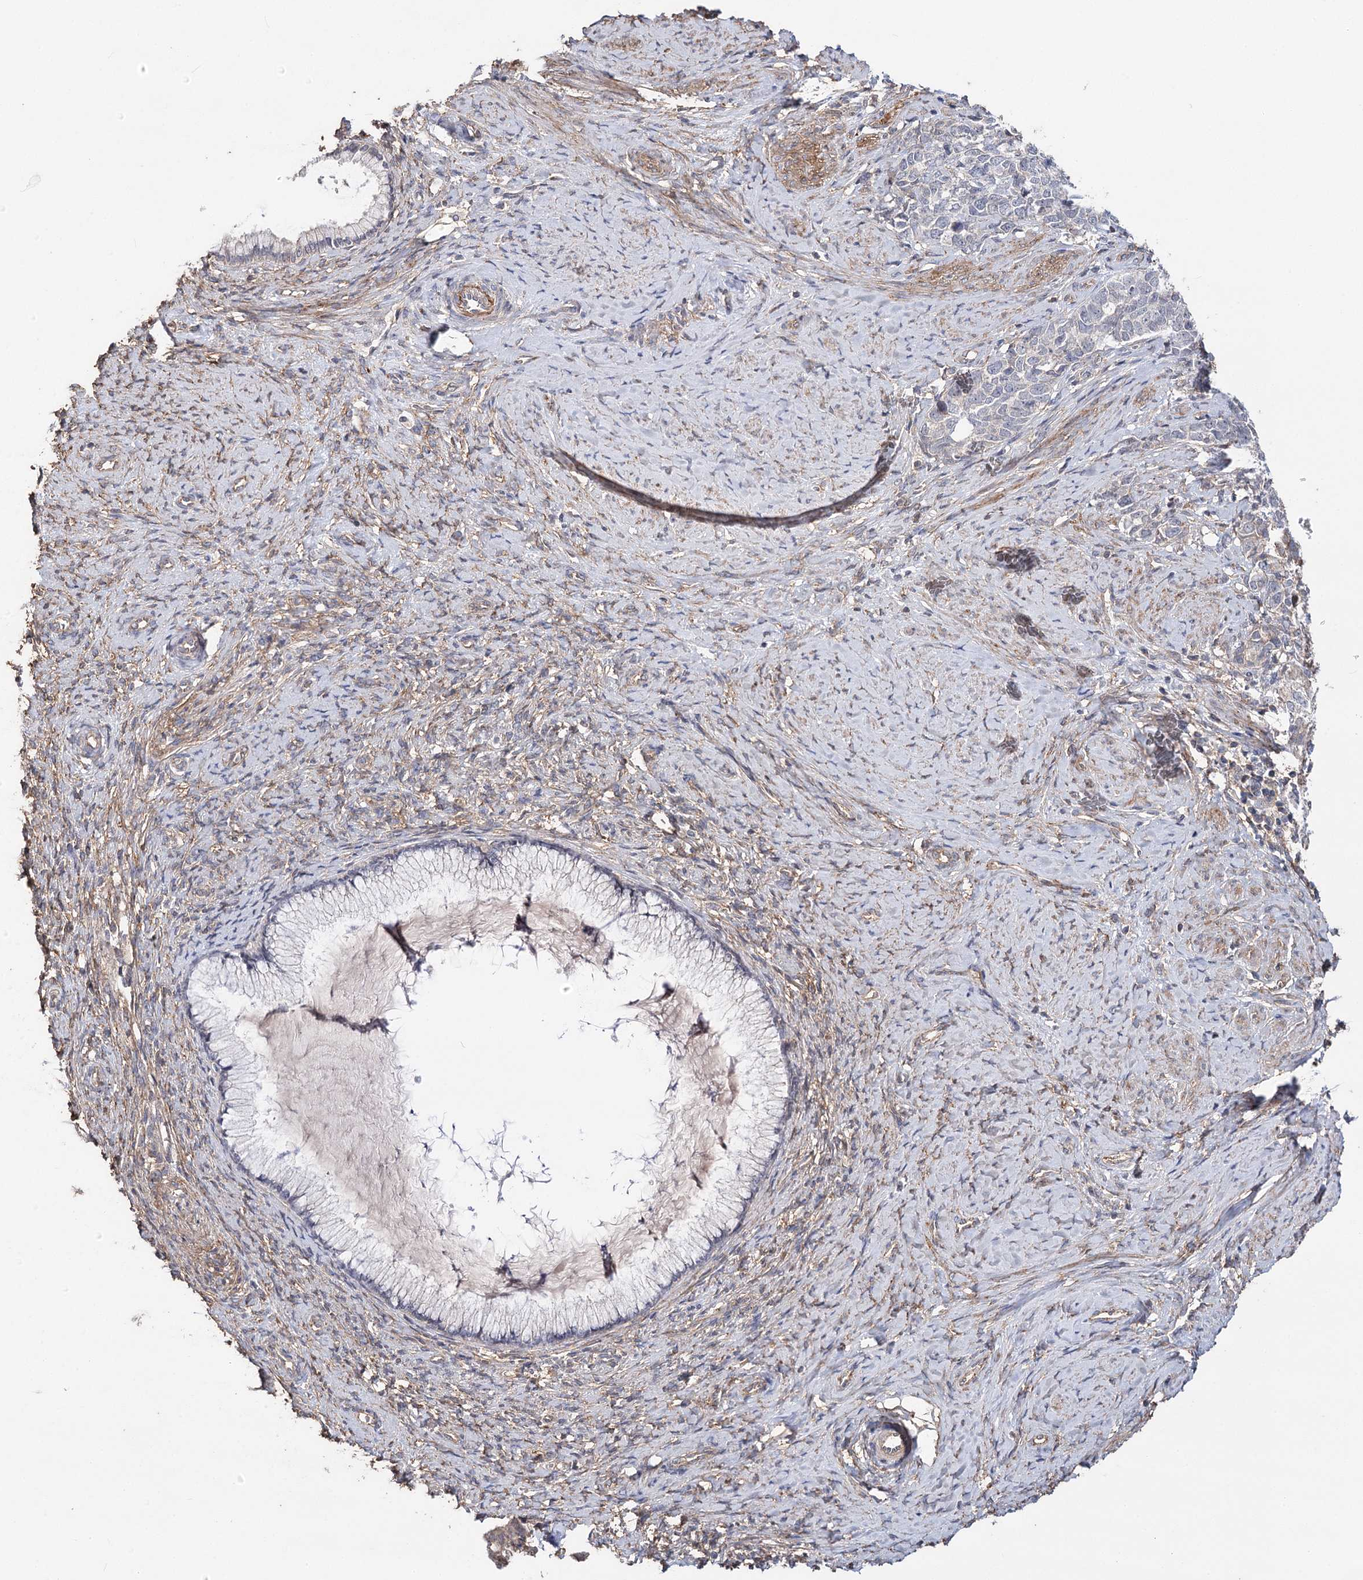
{"staining": {"intensity": "negative", "quantity": "none", "location": "none"}, "tissue": "cervical cancer", "cell_type": "Tumor cells", "image_type": "cancer", "snomed": [{"axis": "morphology", "description": "Squamous cell carcinoma, NOS"}, {"axis": "topography", "description": "Cervix"}], "caption": "IHC of squamous cell carcinoma (cervical) shows no positivity in tumor cells.", "gene": "TMEM218", "patient": {"sex": "female", "age": 63}}